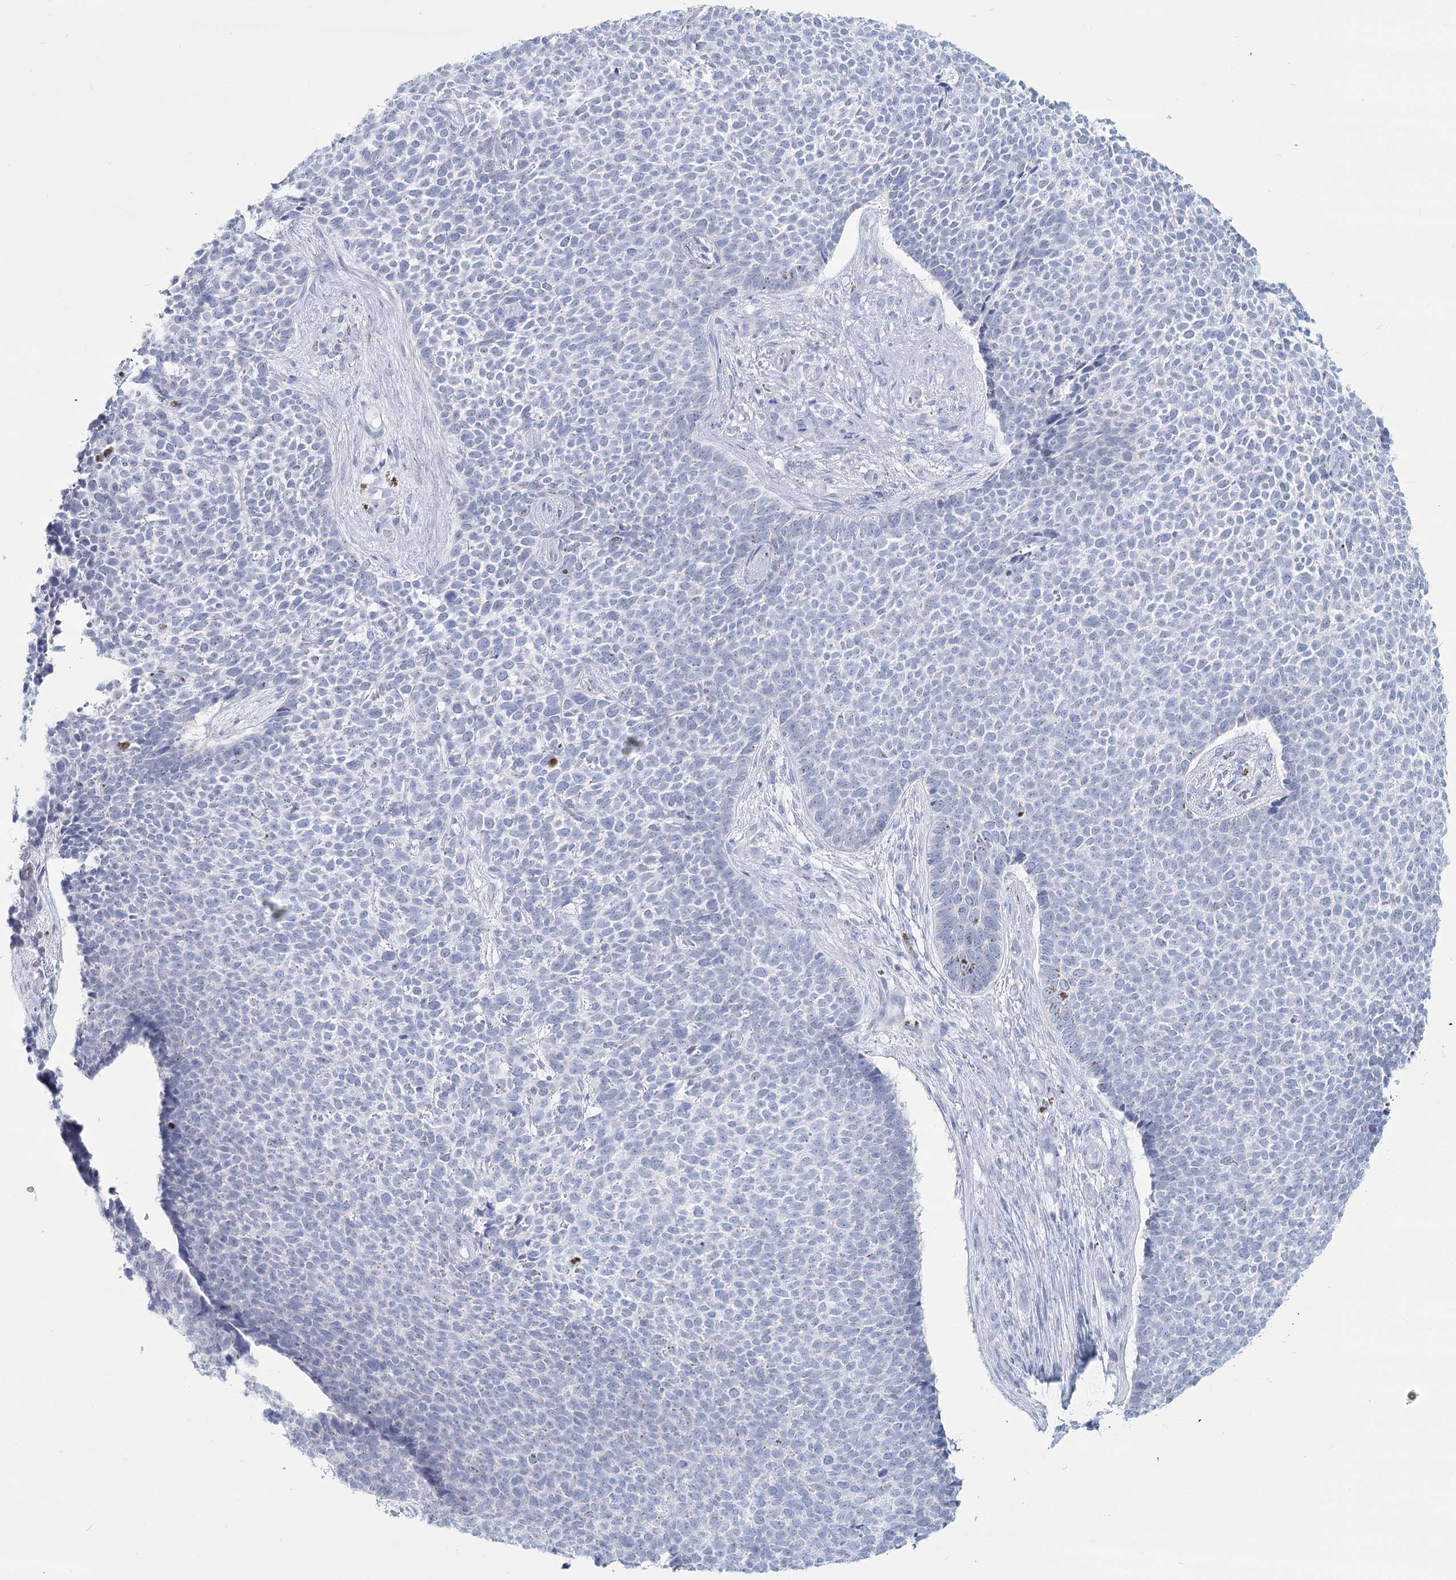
{"staining": {"intensity": "negative", "quantity": "none", "location": "none"}, "tissue": "skin cancer", "cell_type": "Tumor cells", "image_type": "cancer", "snomed": [{"axis": "morphology", "description": "Basal cell carcinoma"}, {"axis": "topography", "description": "Skin"}], "caption": "An IHC image of skin cancer (basal cell carcinoma) is shown. There is no staining in tumor cells of skin cancer (basal cell carcinoma).", "gene": "SLC6A19", "patient": {"sex": "female", "age": 84}}